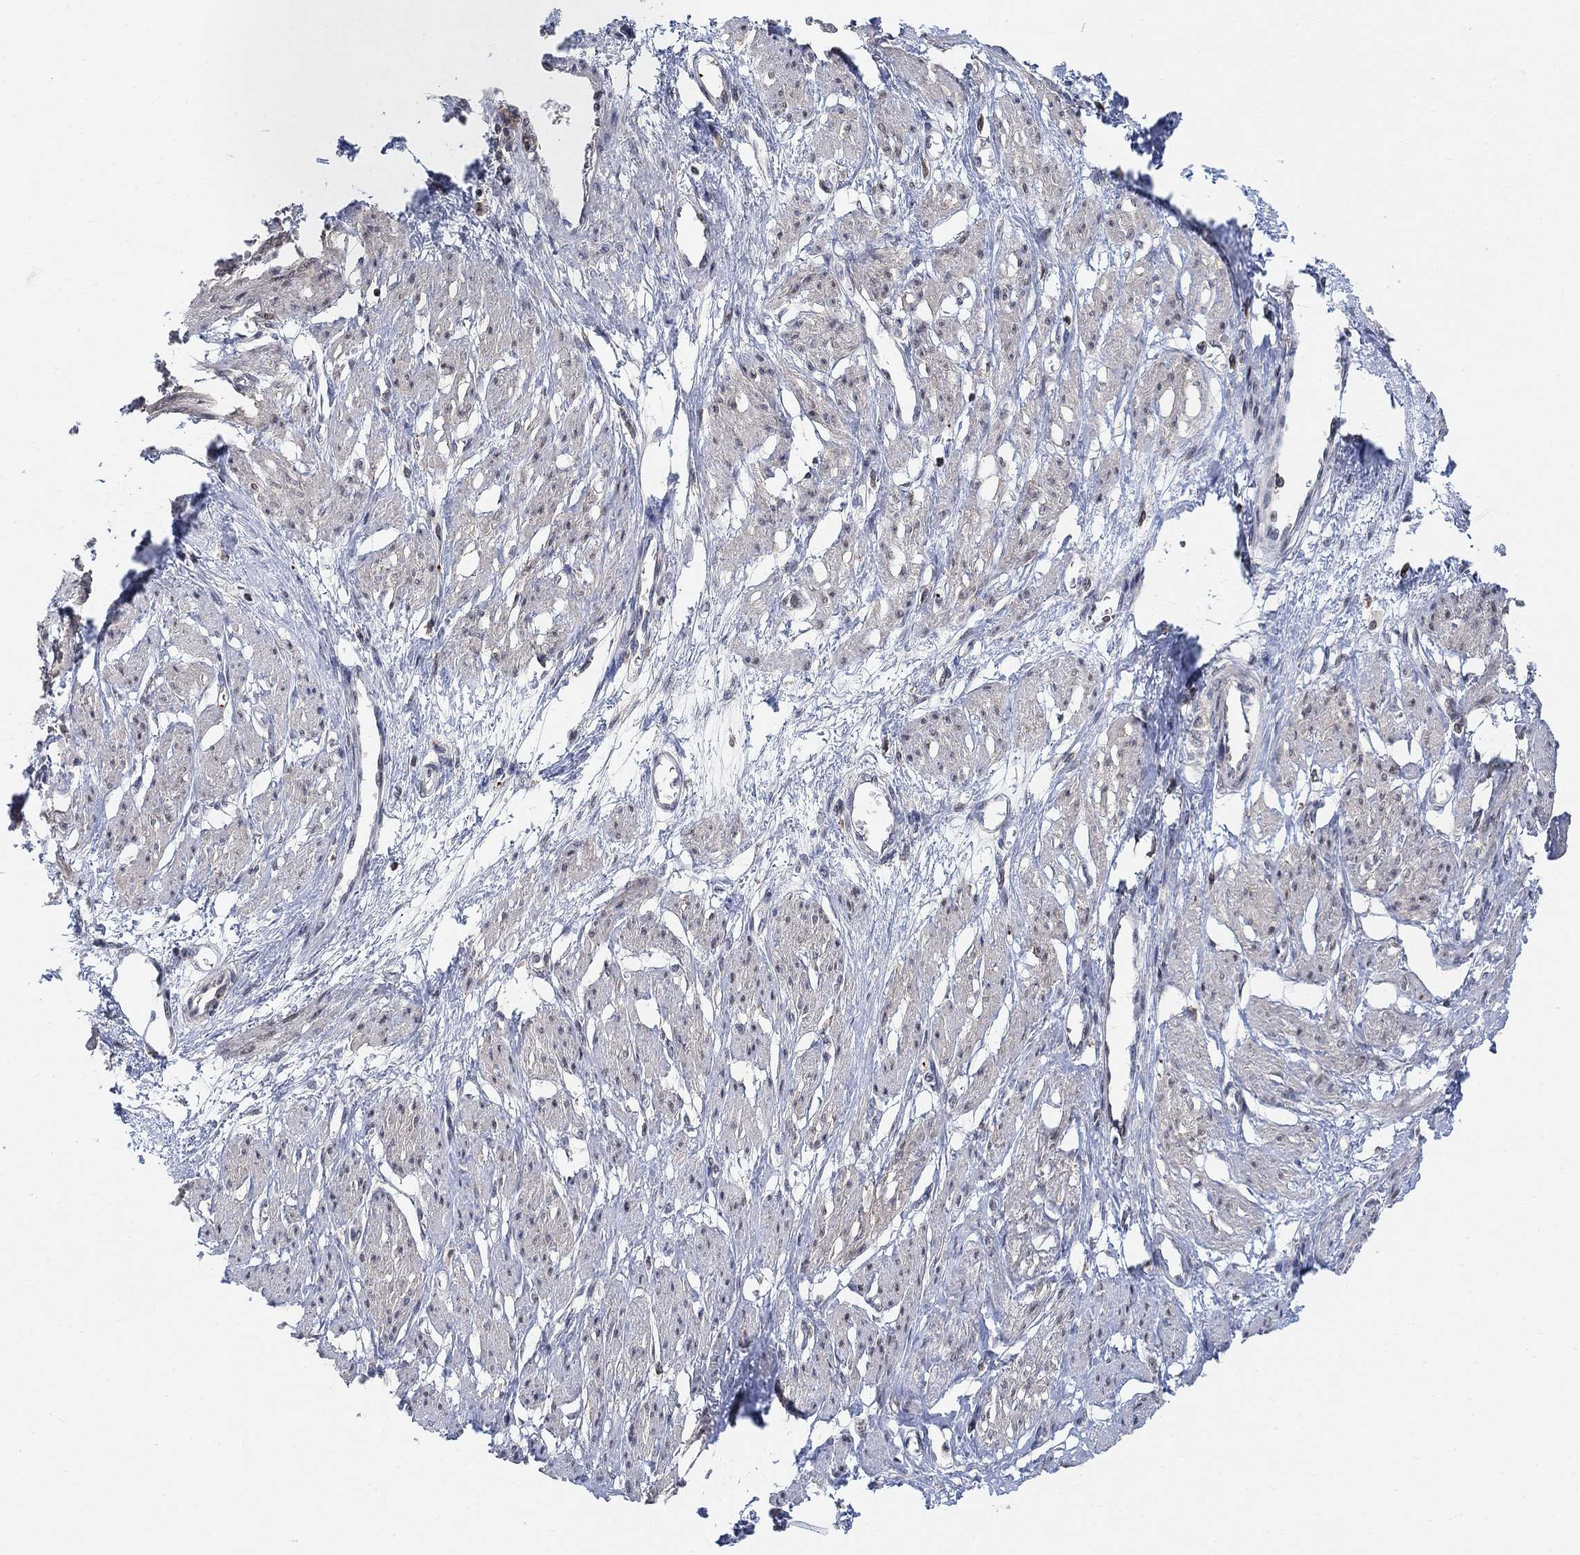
{"staining": {"intensity": "negative", "quantity": "none", "location": "none"}, "tissue": "smooth muscle", "cell_type": "Smooth muscle cells", "image_type": "normal", "snomed": [{"axis": "morphology", "description": "Normal tissue, NOS"}, {"axis": "topography", "description": "Smooth muscle"}, {"axis": "topography", "description": "Uterus"}], "caption": "The IHC photomicrograph has no significant expression in smooth muscle cells of smooth muscle.", "gene": "PWWP2B", "patient": {"sex": "female", "age": 39}}